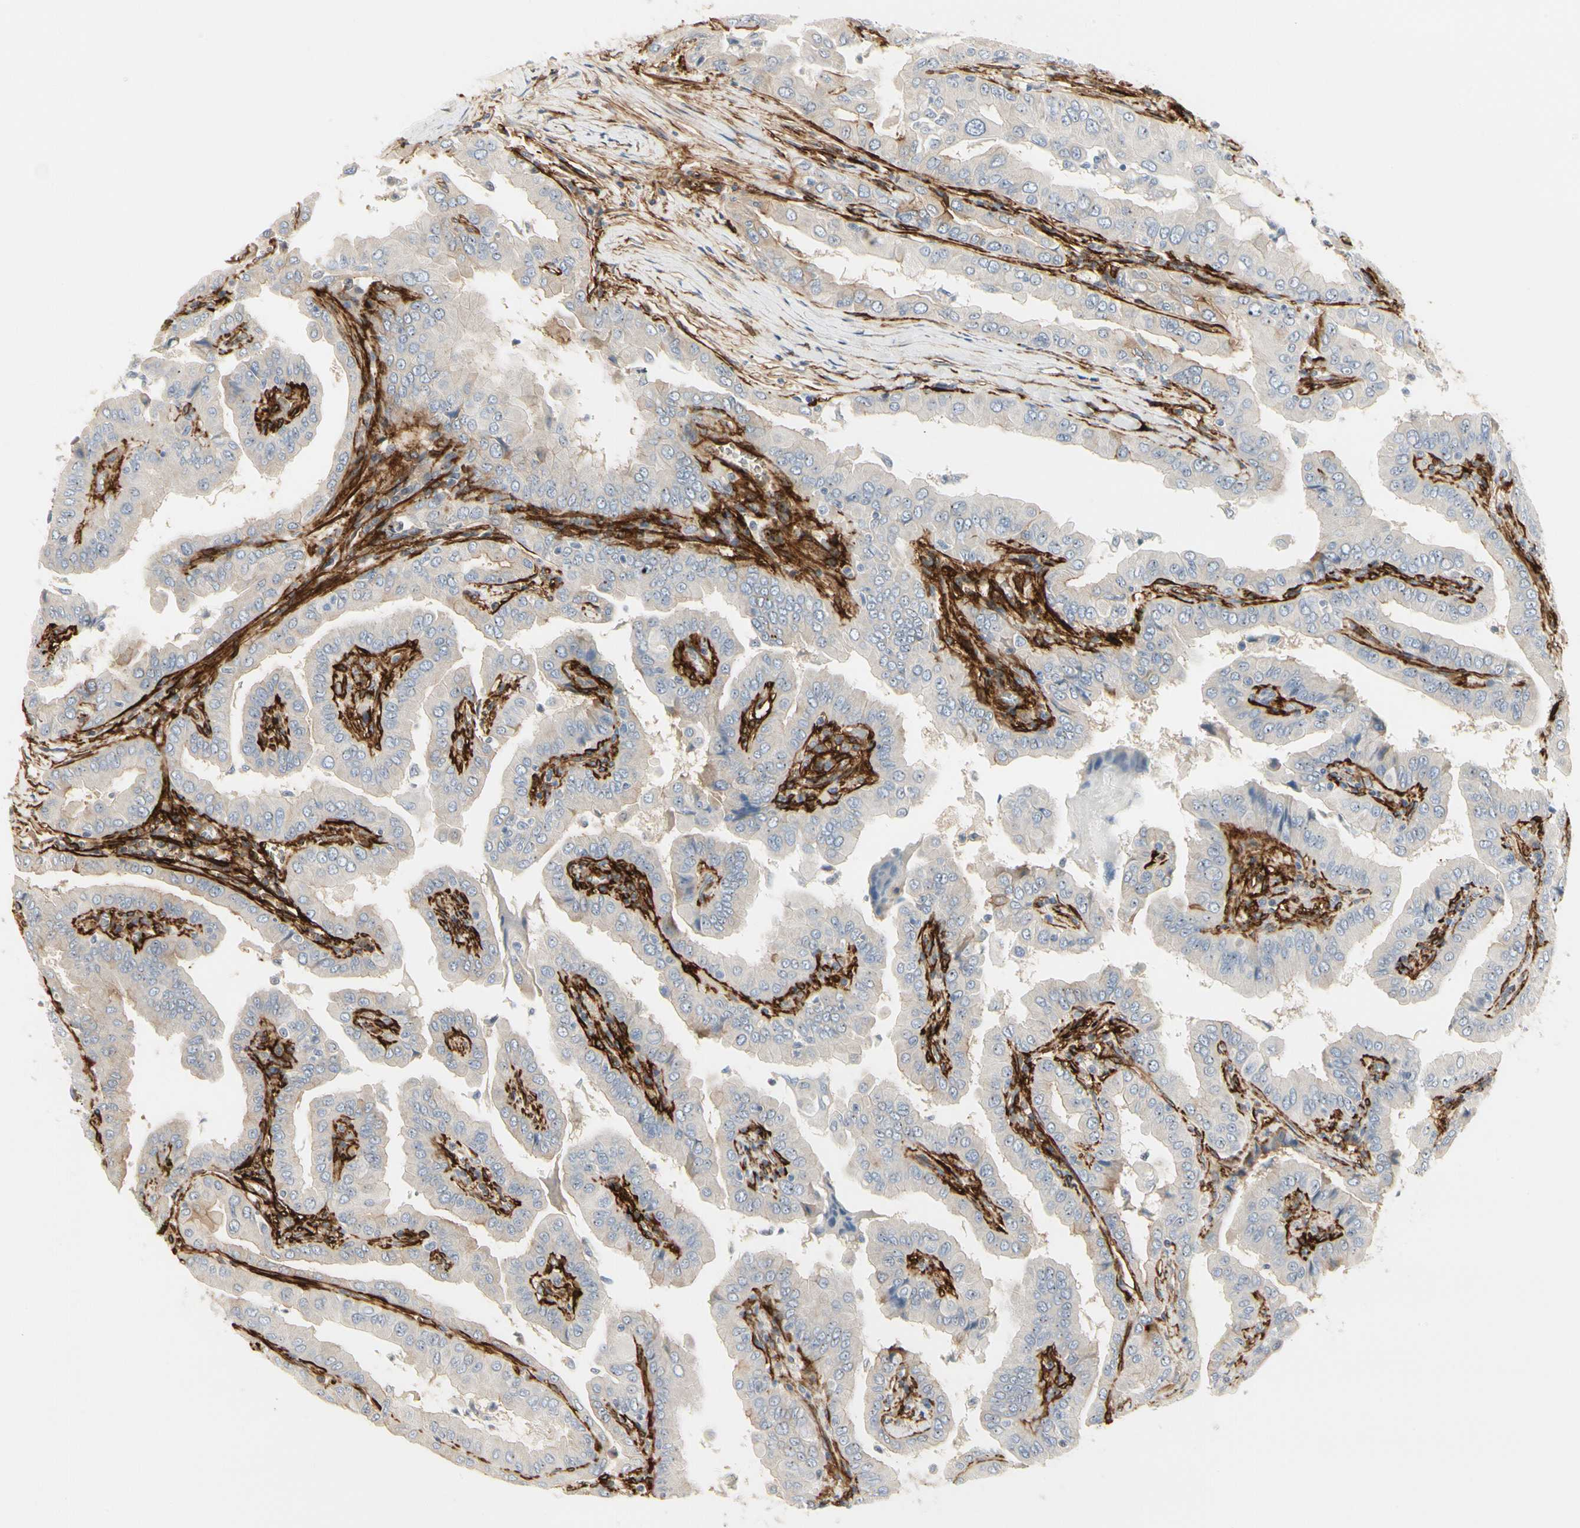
{"staining": {"intensity": "weak", "quantity": "25%-75%", "location": "cytoplasmic/membranous"}, "tissue": "thyroid cancer", "cell_type": "Tumor cells", "image_type": "cancer", "snomed": [{"axis": "morphology", "description": "Papillary adenocarcinoma, NOS"}, {"axis": "topography", "description": "Thyroid gland"}], "caption": "Immunohistochemistry (IHC) (DAB) staining of human papillary adenocarcinoma (thyroid) displays weak cytoplasmic/membranous protein staining in about 25%-75% of tumor cells.", "gene": "GGT5", "patient": {"sex": "male", "age": 33}}